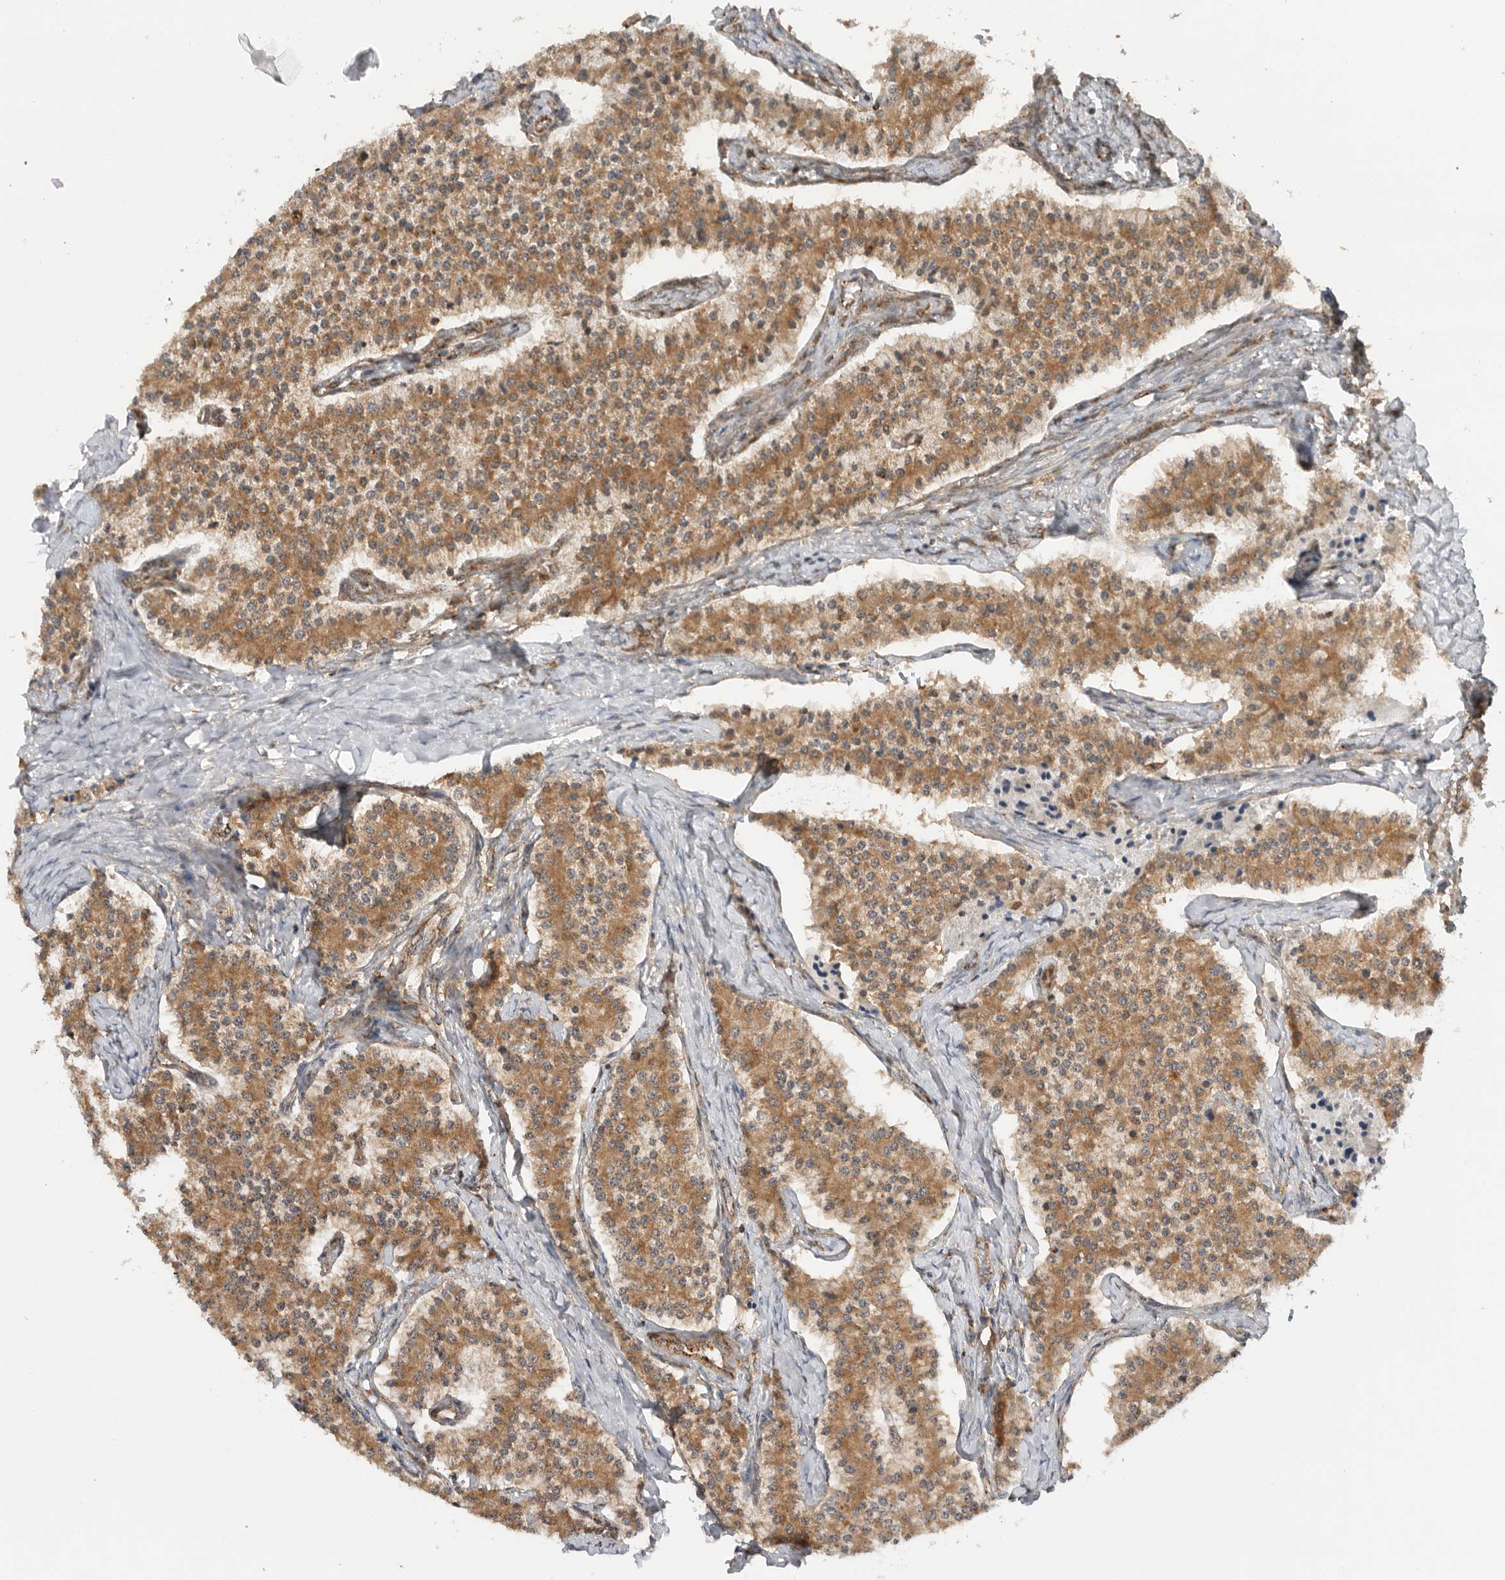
{"staining": {"intensity": "moderate", "quantity": ">75%", "location": "cytoplasmic/membranous"}, "tissue": "carcinoid", "cell_type": "Tumor cells", "image_type": "cancer", "snomed": [{"axis": "morphology", "description": "Carcinoid, malignant, NOS"}, {"axis": "topography", "description": "Colon"}], "caption": "Moderate cytoplasmic/membranous protein staining is appreciated in about >75% of tumor cells in malignant carcinoid.", "gene": "DCAF8", "patient": {"sex": "female", "age": 52}}